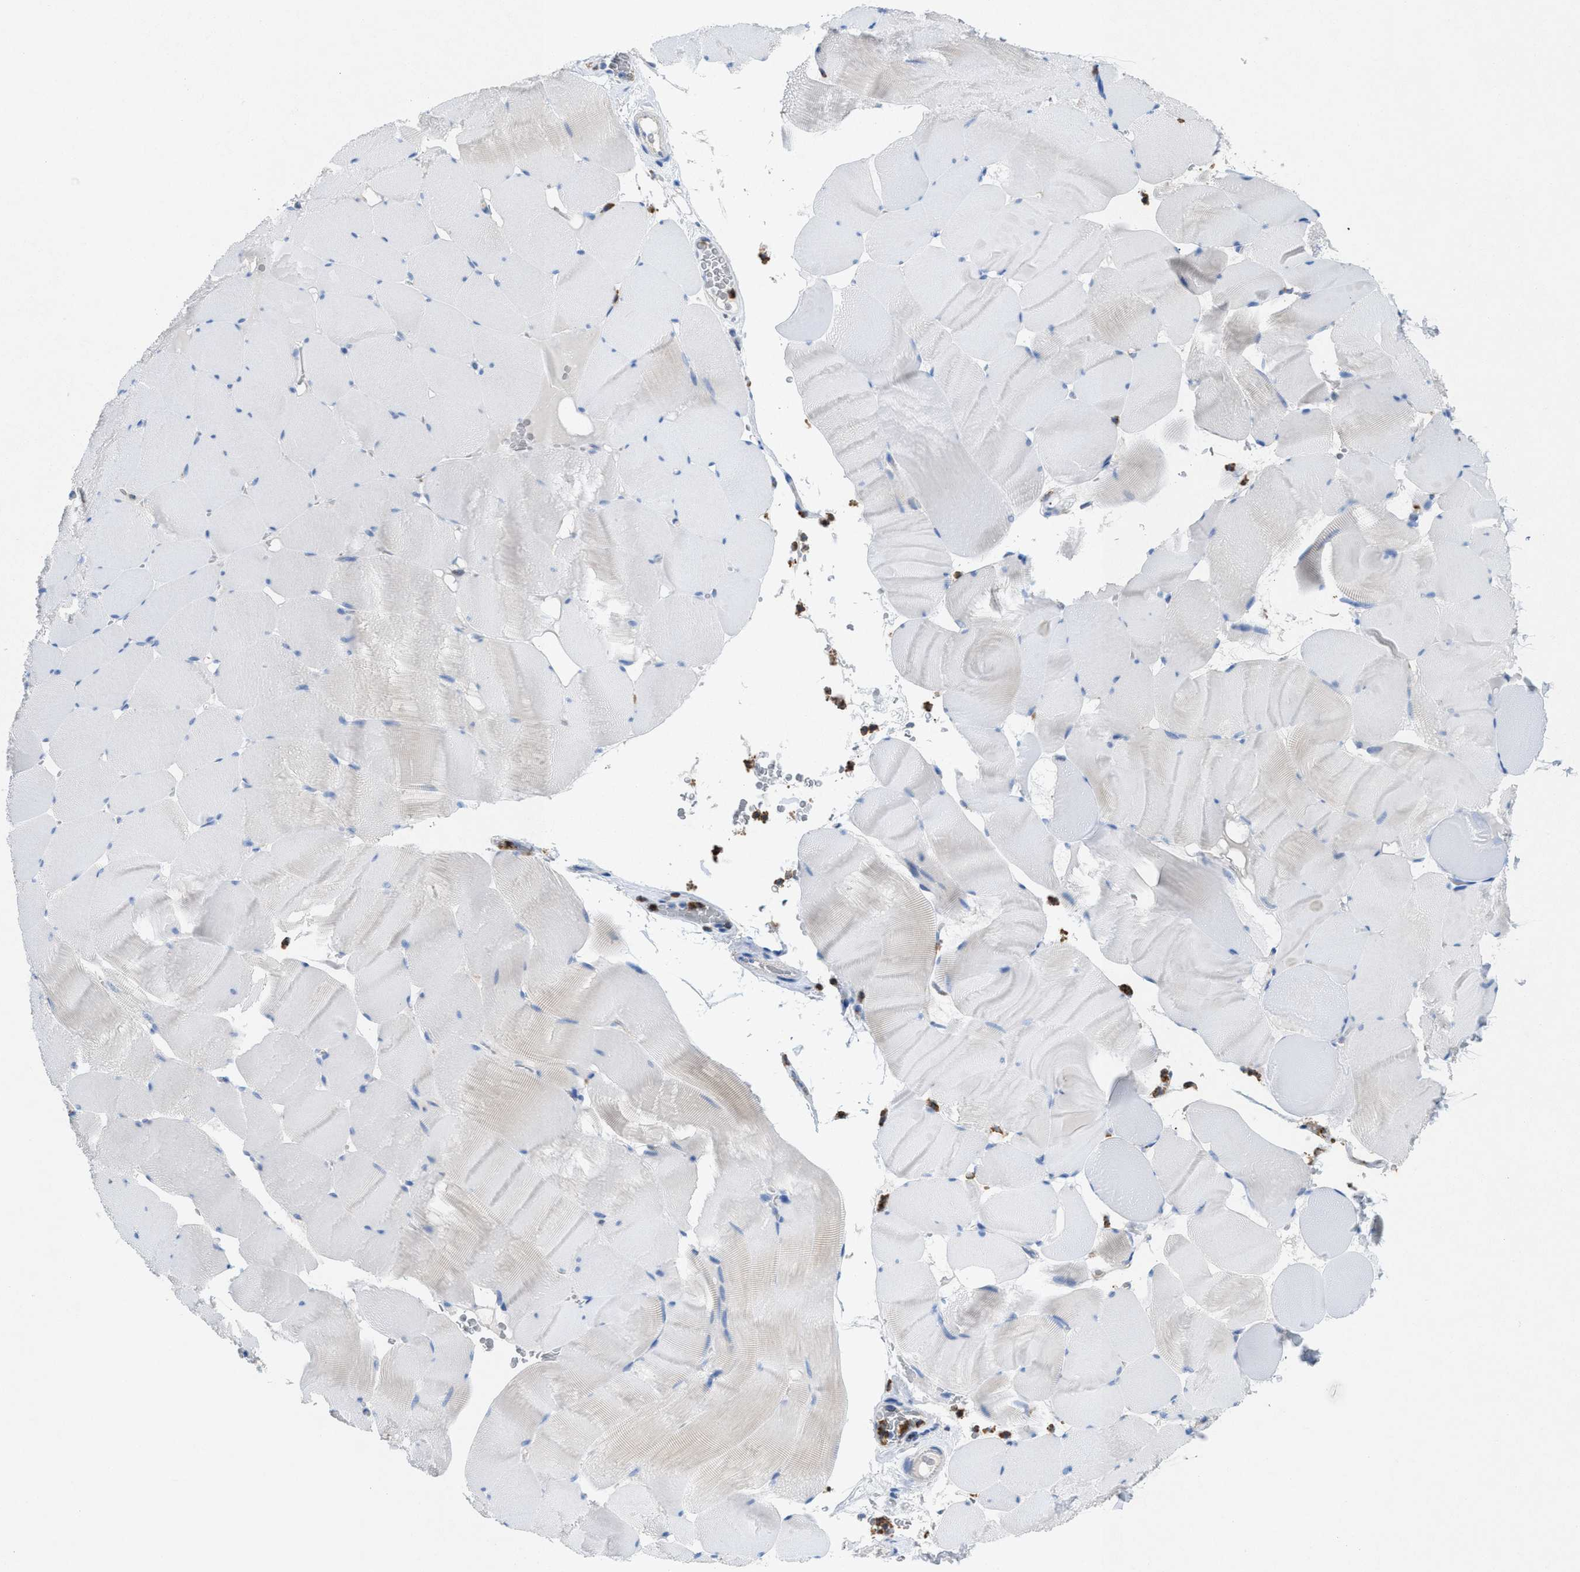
{"staining": {"intensity": "negative", "quantity": "none", "location": "none"}, "tissue": "skeletal muscle", "cell_type": "Myocytes", "image_type": "normal", "snomed": [{"axis": "morphology", "description": "Normal tissue, NOS"}, {"axis": "topography", "description": "Skeletal muscle"}], "caption": "Histopathology image shows no protein staining in myocytes of unremarkable skeletal muscle.", "gene": "CKLF", "patient": {"sex": "male", "age": 62}}